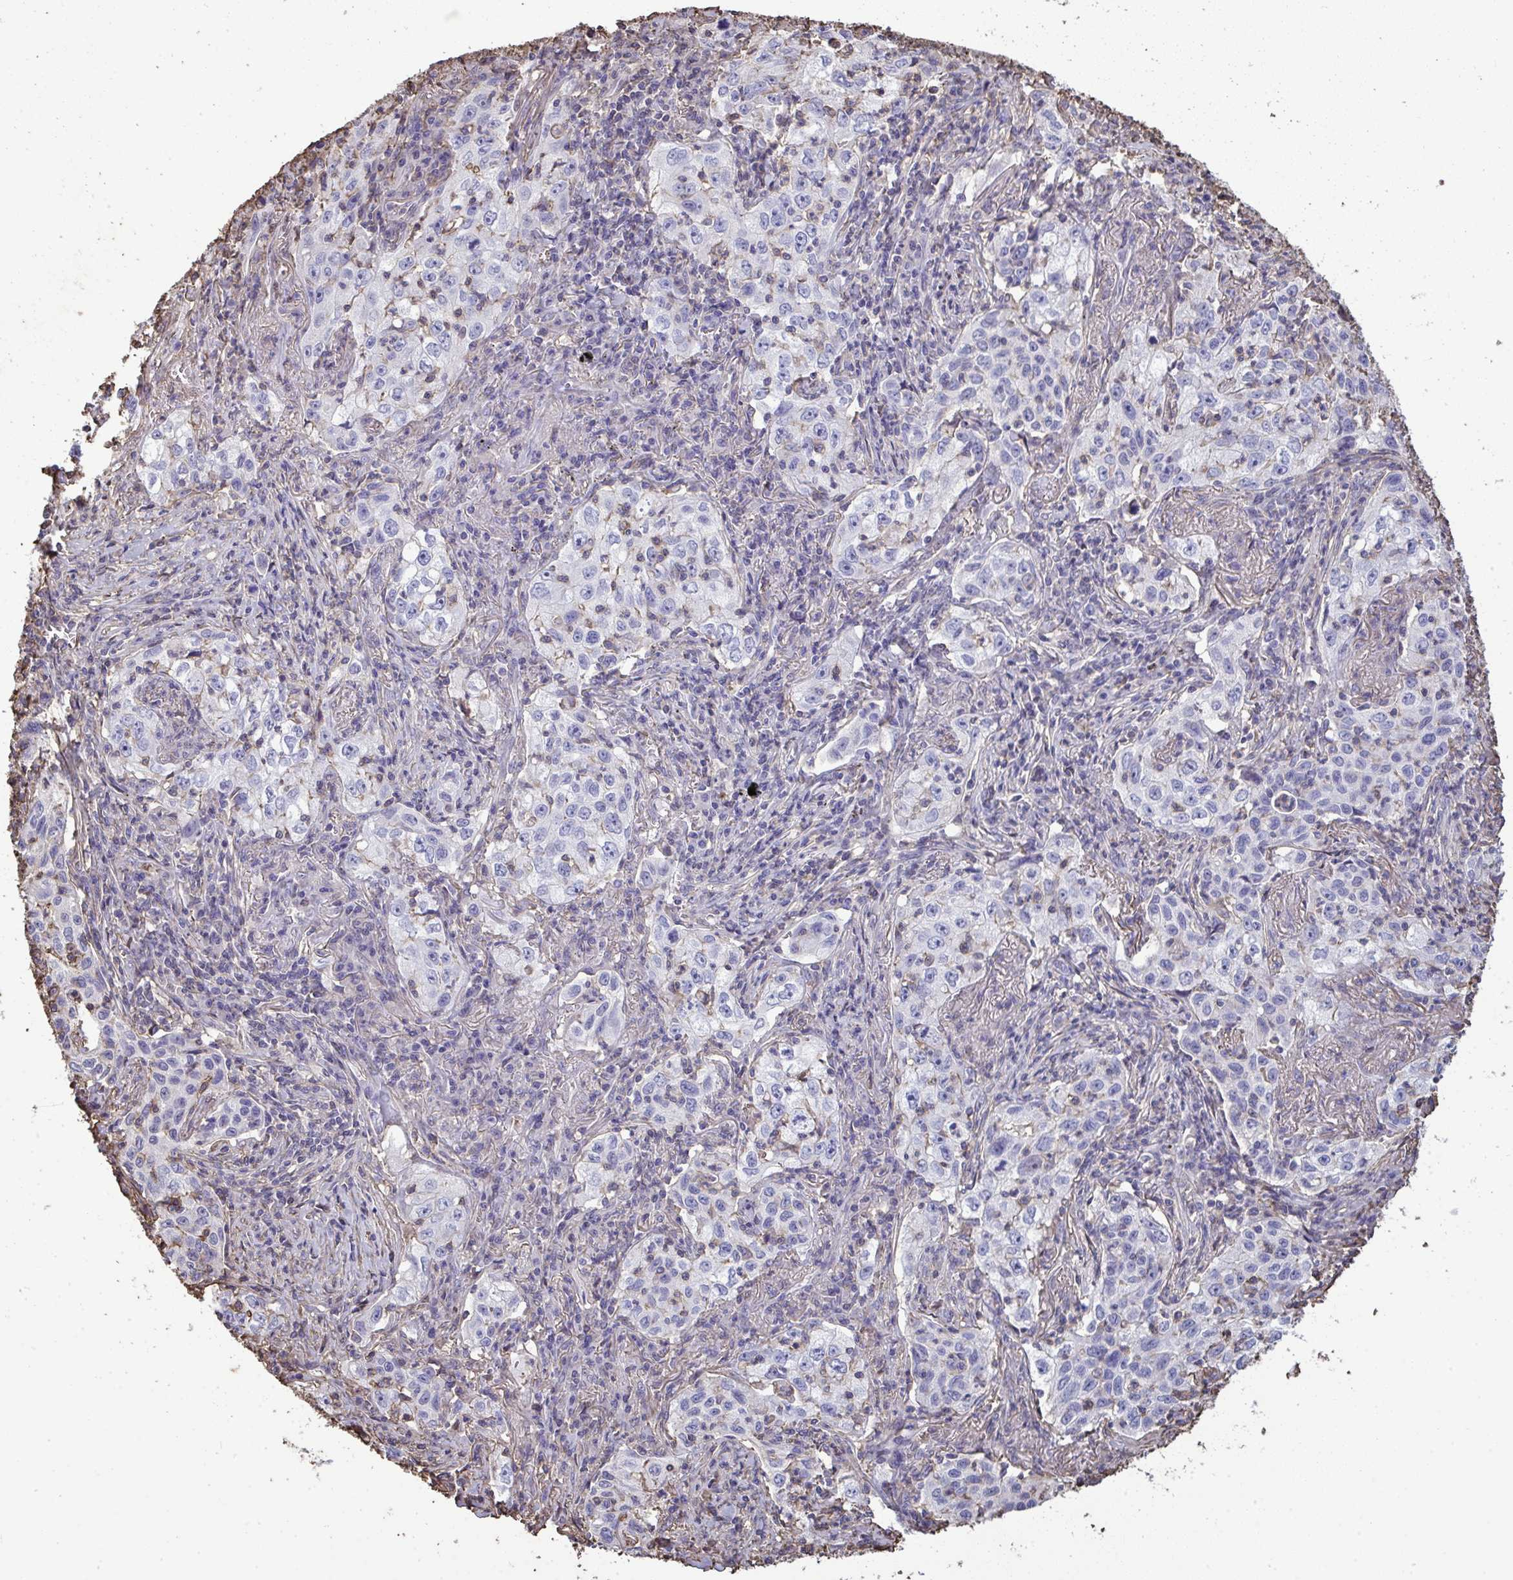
{"staining": {"intensity": "negative", "quantity": "none", "location": "none"}, "tissue": "lung cancer", "cell_type": "Tumor cells", "image_type": "cancer", "snomed": [{"axis": "morphology", "description": "Squamous cell carcinoma, NOS"}, {"axis": "topography", "description": "Lung"}], "caption": "The histopathology image shows no staining of tumor cells in lung cancer.", "gene": "ANXA5", "patient": {"sex": "male", "age": 71}}